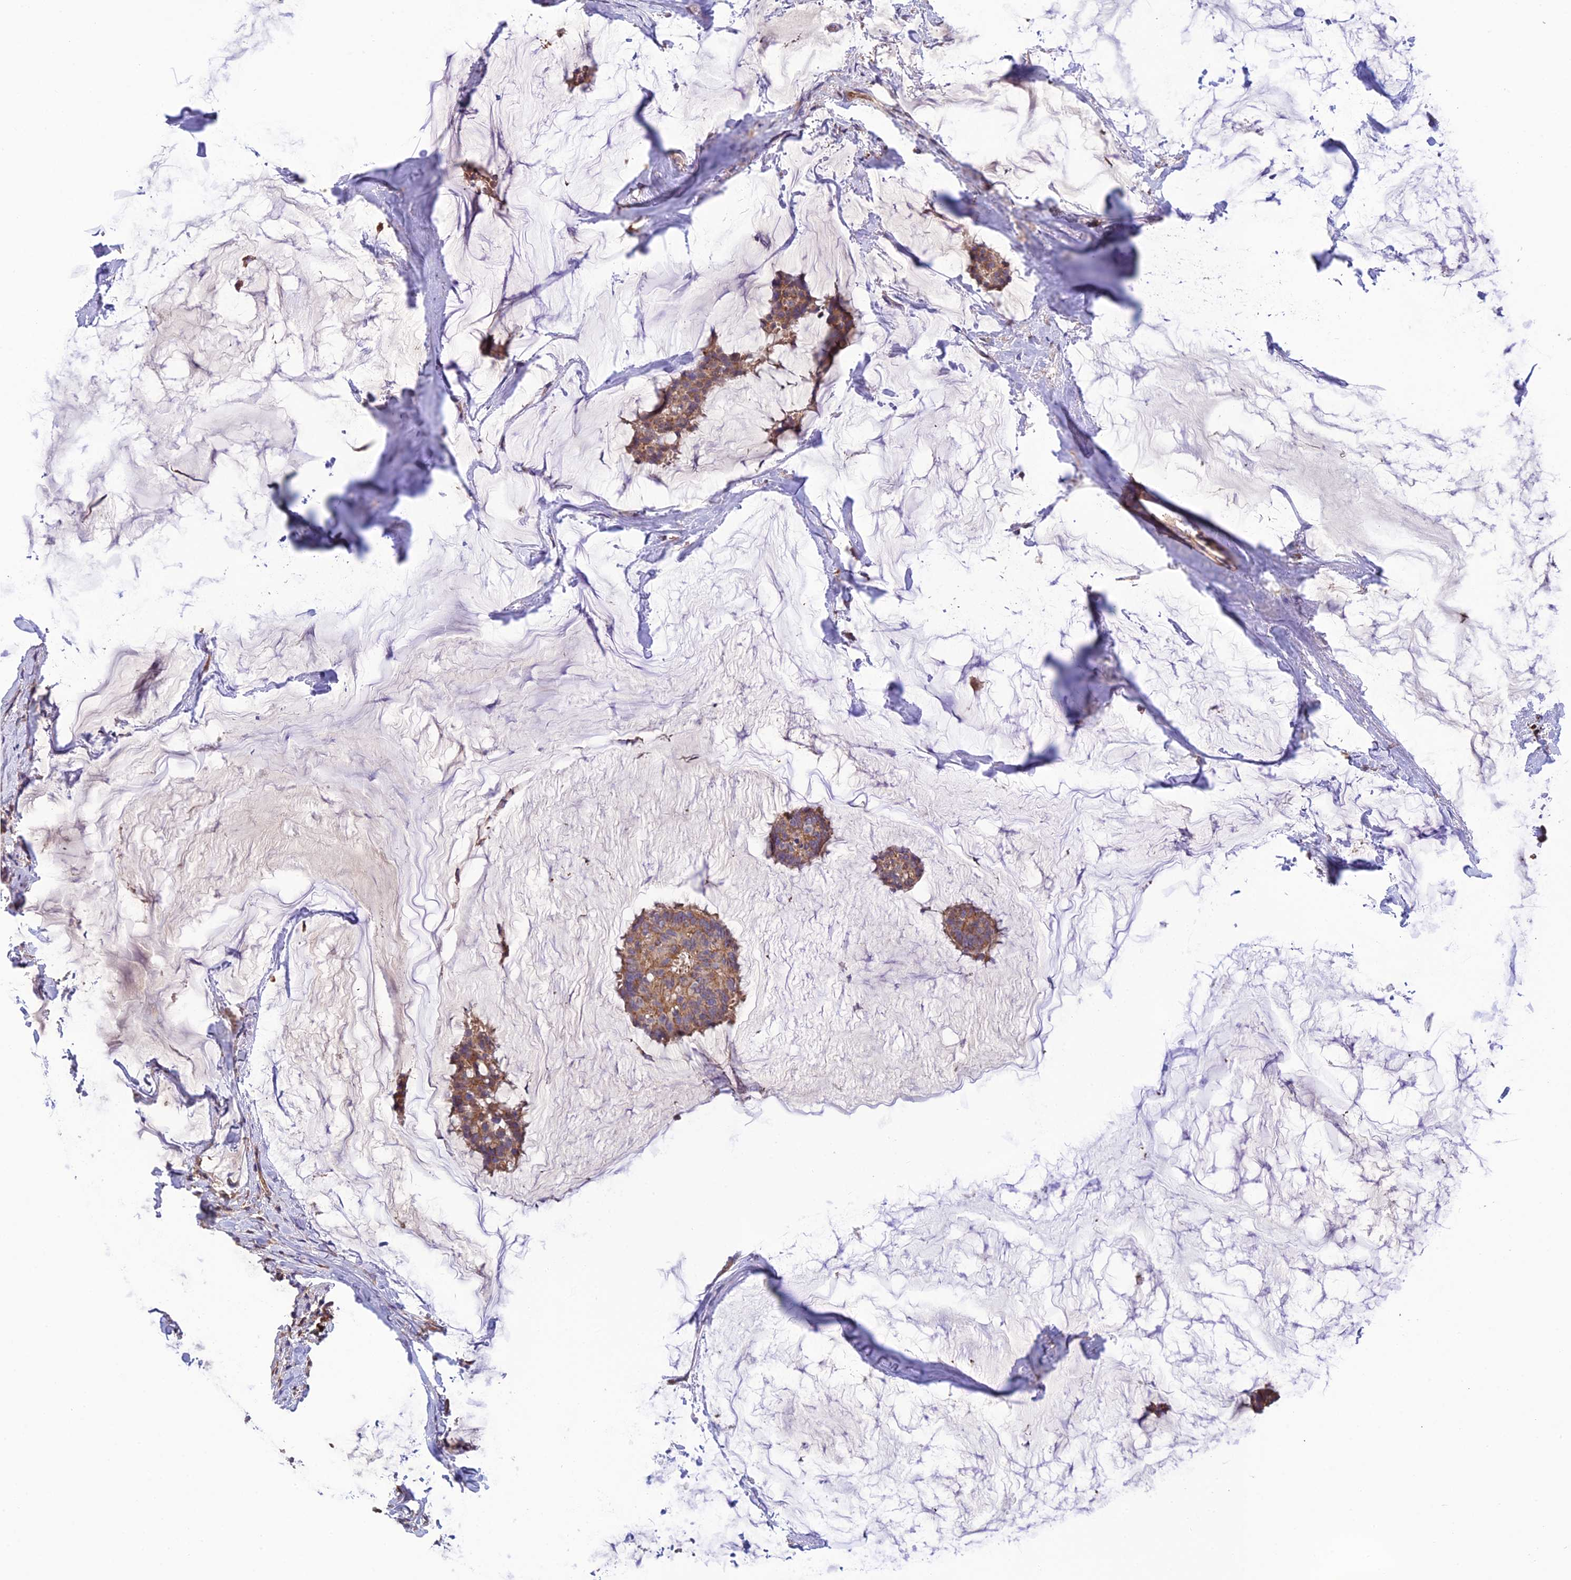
{"staining": {"intensity": "moderate", "quantity": ">75%", "location": "cytoplasmic/membranous"}, "tissue": "breast cancer", "cell_type": "Tumor cells", "image_type": "cancer", "snomed": [{"axis": "morphology", "description": "Duct carcinoma"}, {"axis": "topography", "description": "Breast"}], "caption": "Immunohistochemistry photomicrograph of neoplastic tissue: invasive ductal carcinoma (breast) stained using immunohistochemistry exhibits medium levels of moderate protein expression localized specifically in the cytoplasmic/membranous of tumor cells, appearing as a cytoplasmic/membranous brown color.", "gene": "MIOS", "patient": {"sex": "female", "age": 93}}